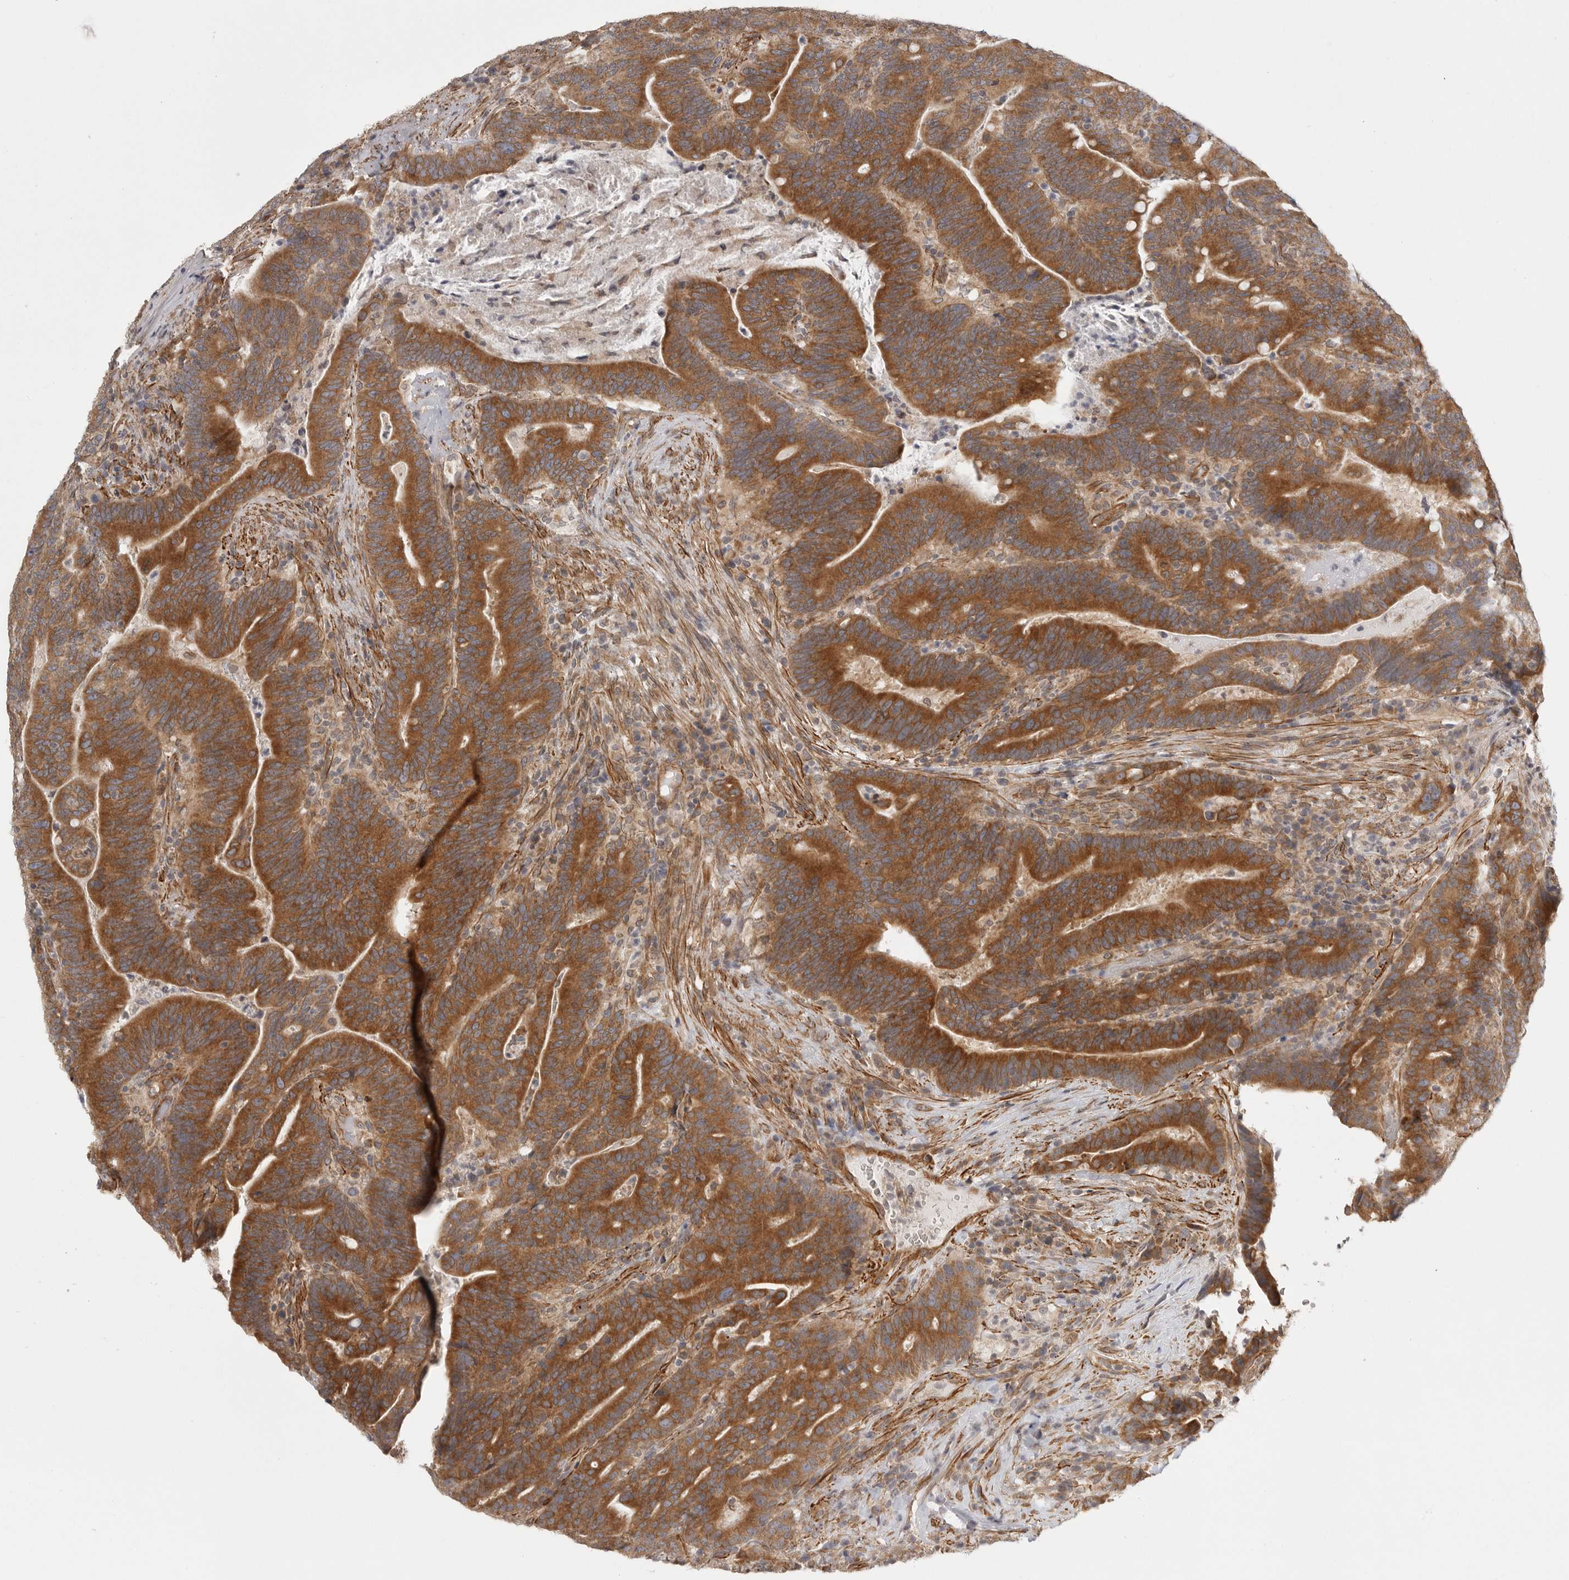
{"staining": {"intensity": "strong", "quantity": ">75%", "location": "cytoplasmic/membranous"}, "tissue": "colorectal cancer", "cell_type": "Tumor cells", "image_type": "cancer", "snomed": [{"axis": "morphology", "description": "Adenocarcinoma, NOS"}, {"axis": "topography", "description": "Colon"}], "caption": "A brown stain shows strong cytoplasmic/membranous staining of a protein in adenocarcinoma (colorectal) tumor cells. The protein of interest is stained brown, and the nuclei are stained in blue (DAB IHC with brightfield microscopy, high magnification).", "gene": "CERS2", "patient": {"sex": "female", "age": 66}}